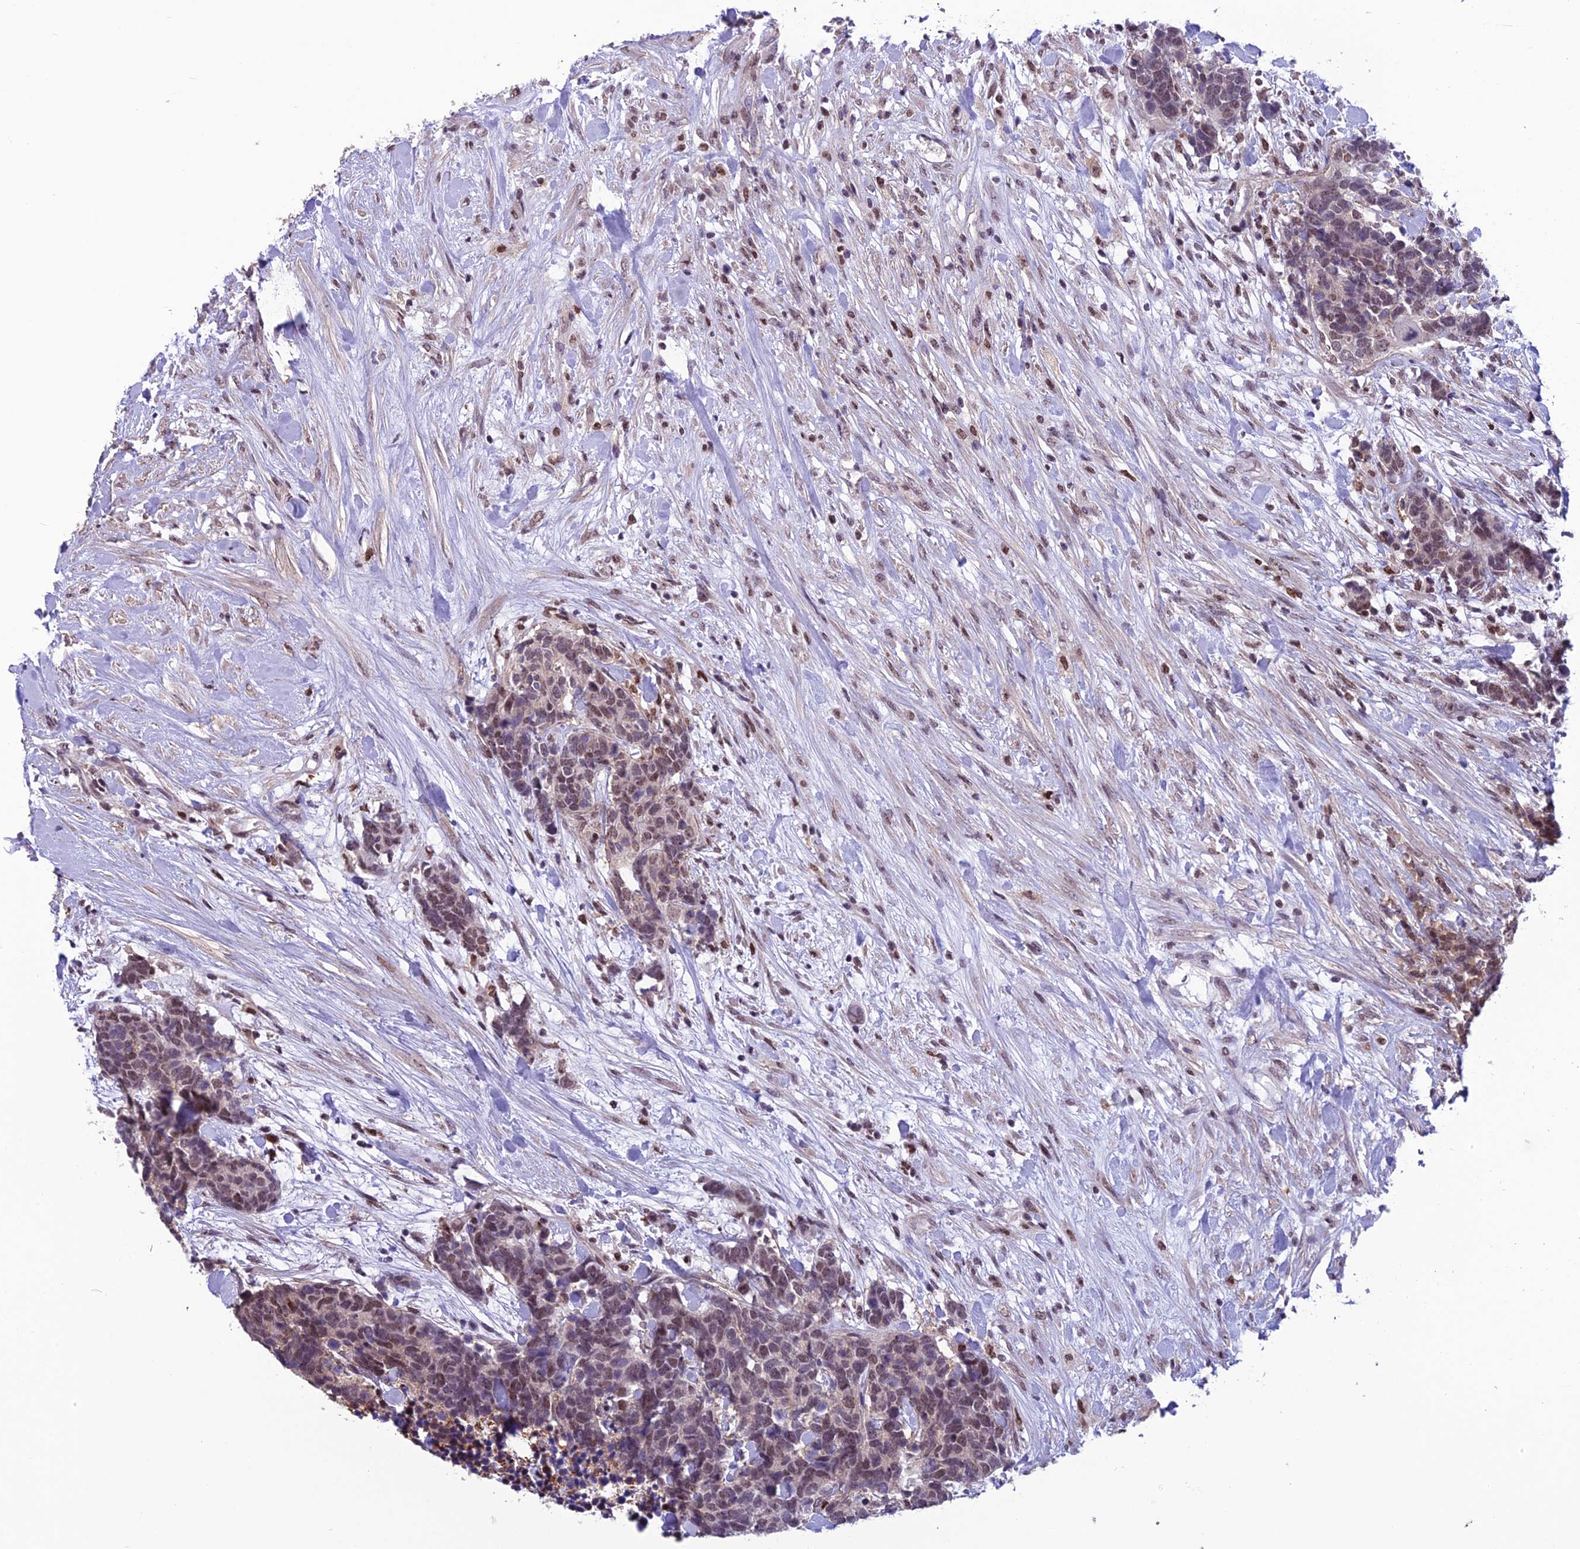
{"staining": {"intensity": "weak", "quantity": "<25%", "location": "nuclear"}, "tissue": "carcinoid", "cell_type": "Tumor cells", "image_type": "cancer", "snomed": [{"axis": "morphology", "description": "Carcinoma, NOS"}, {"axis": "morphology", "description": "Carcinoid, malignant, NOS"}, {"axis": "topography", "description": "Prostate"}], "caption": "The IHC photomicrograph has no significant positivity in tumor cells of malignant carcinoid tissue.", "gene": "MIS12", "patient": {"sex": "male", "age": 57}}